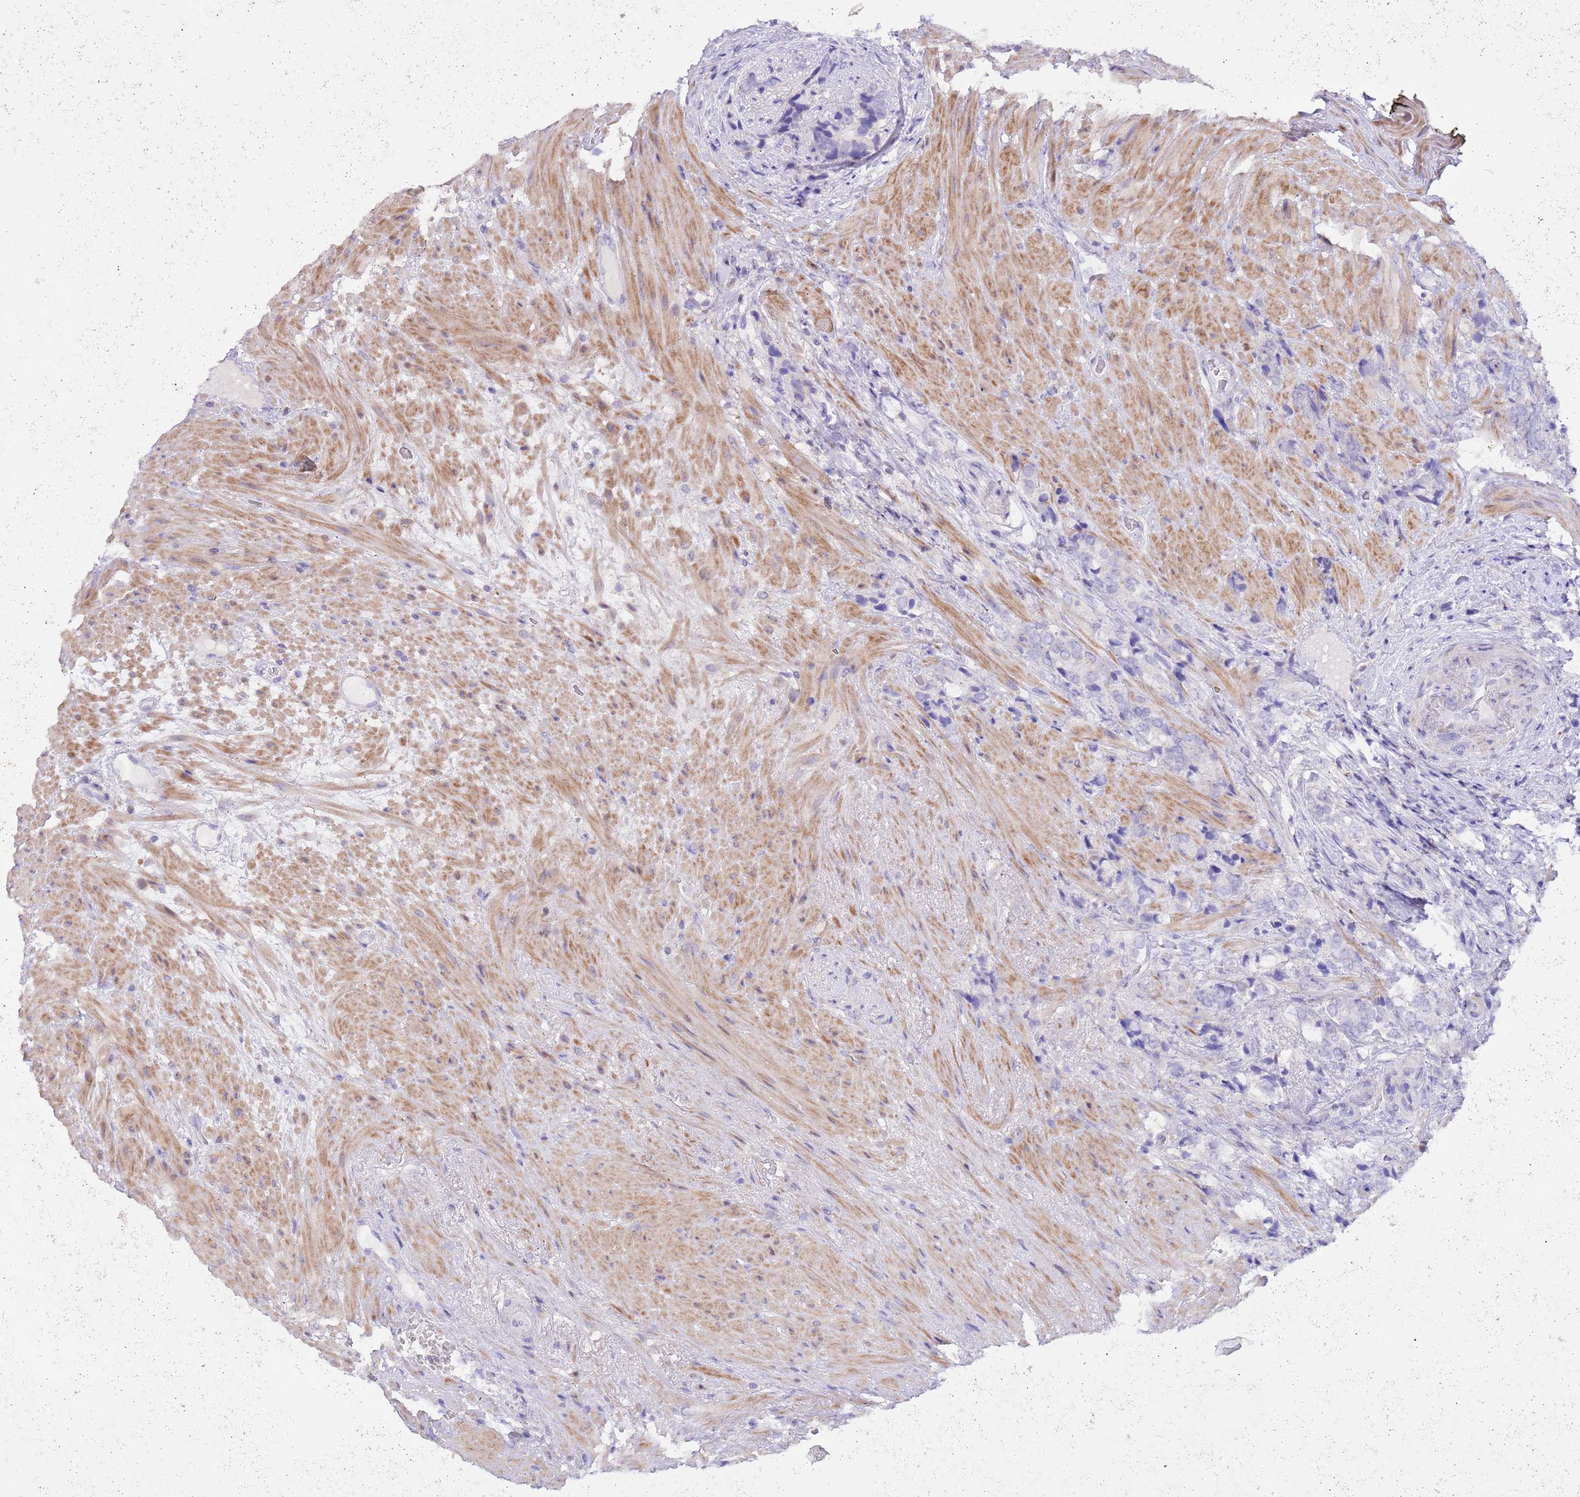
{"staining": {"intensity": "negative", "quantity": "none", "location": "none"}, "tissue": "prostate cancer", "cell_type": "Tumor cells", "image_type": "cancer", "snomed": [{"axis": "morphology", "description": "Adenocarcinoma, High grade"}, {"axis": "topography", "description": "Prostate"}], "caption": "This is a histopathology image of immunohistochemistry (IHC) staining of prostate cancer (adenocarcinoma (high-grade)), which shows no expression in tumor cells.", "gene": "PRR32", "patient": {"sex": "male", "age": 74}}